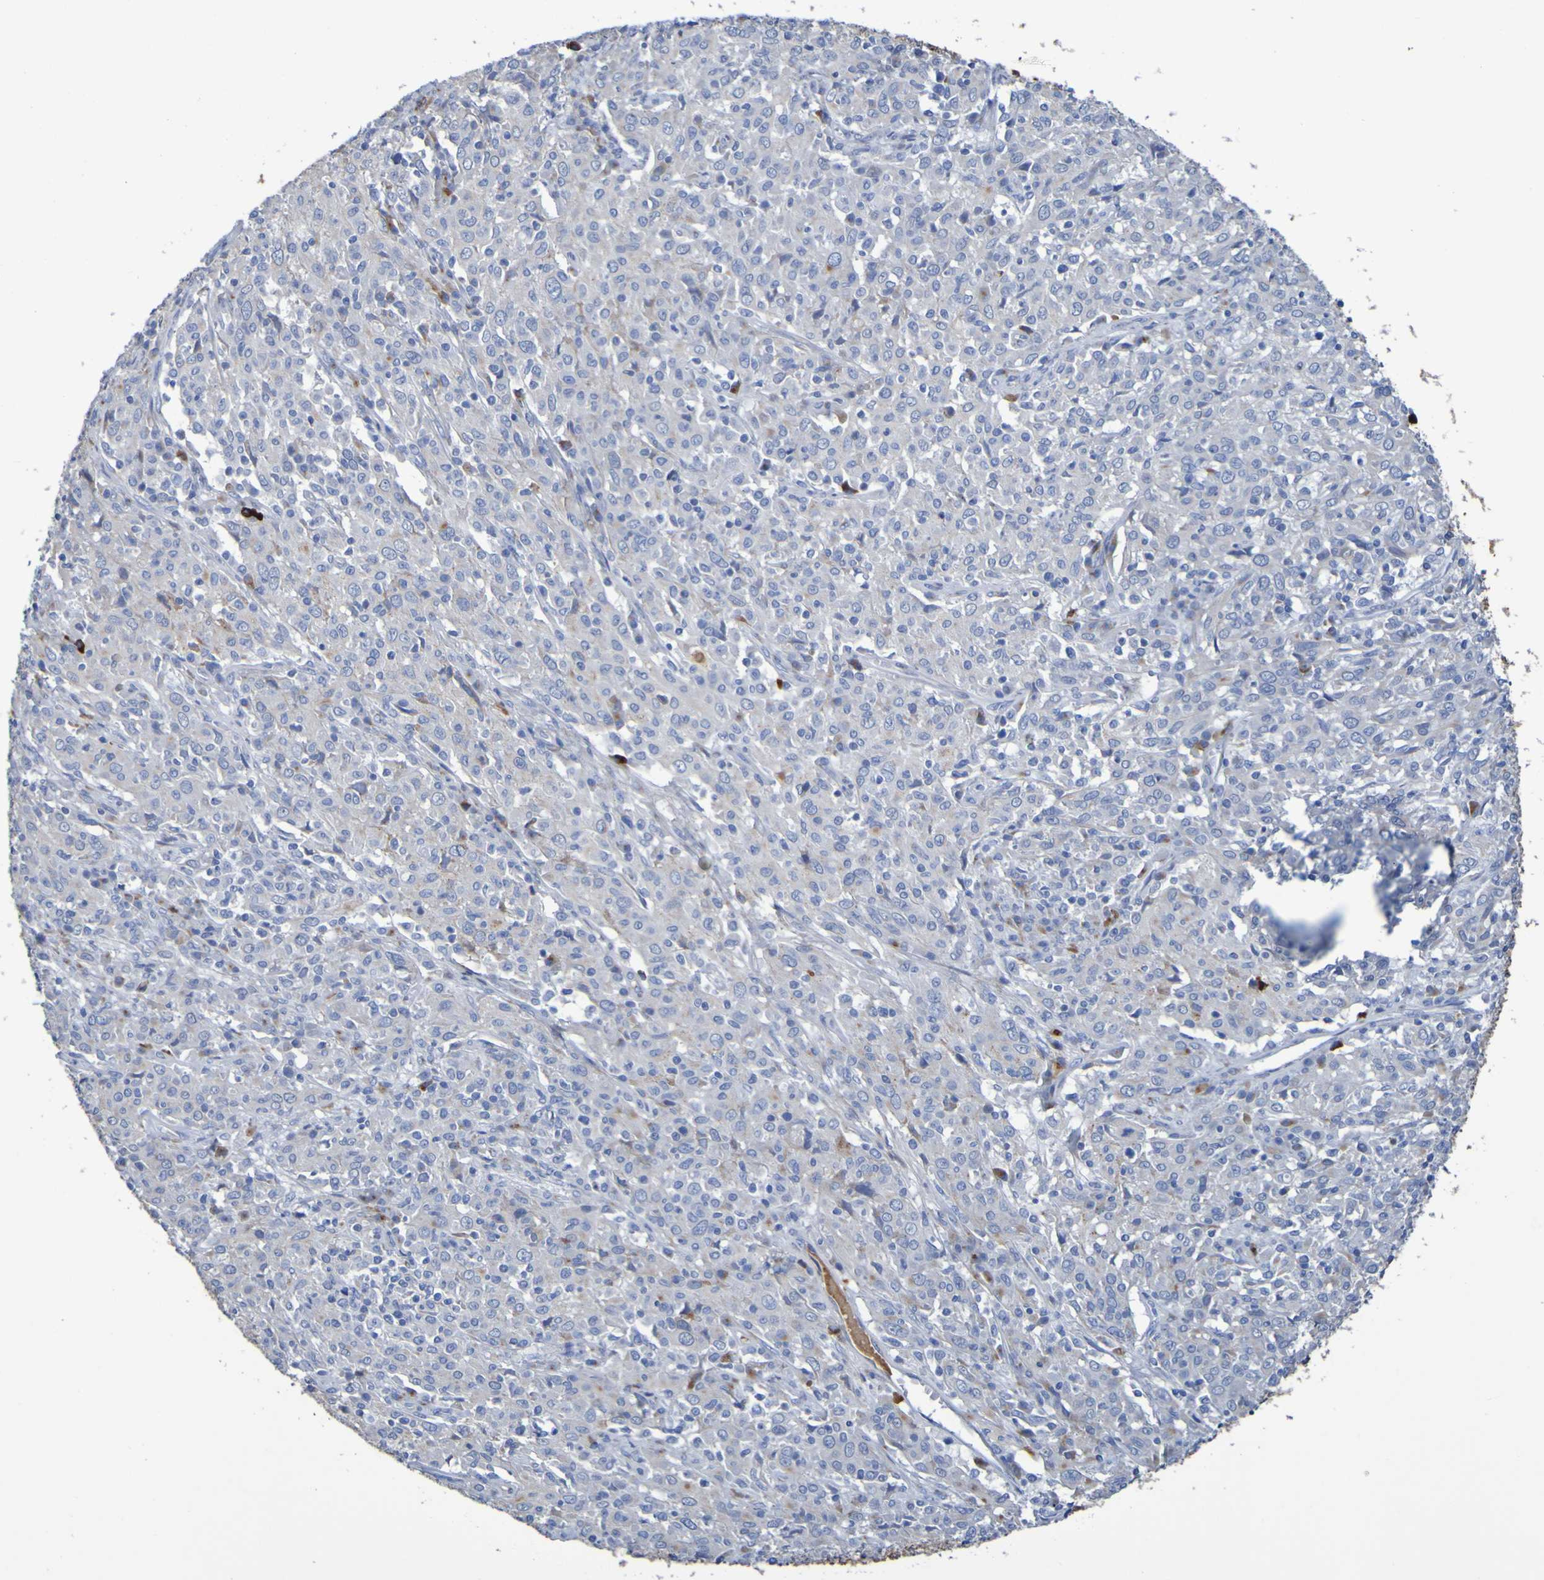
{"staining": {"intensity": "weak", "quantity": "<25%", "location": "cytoplasmic/membranous"}, "tissue": "cervical cancer", "cell_type": "Tumor cells", "image_type": "cancer", "snomed": [{"axis": "morphology", "description": "Squamous cell carcinoma, NOS"}, {"axis": "topography", "description": "Cervix"}], "caption": "This histopathology image is of cervical cancer stained with immunohistochemistry (IHC) to label a protein in brown with the nuclei are counter-stained blue. There is no positivity in tumor cells.", "gene": "C11orf24", "patient": {"sex": "female", "age": 46}}